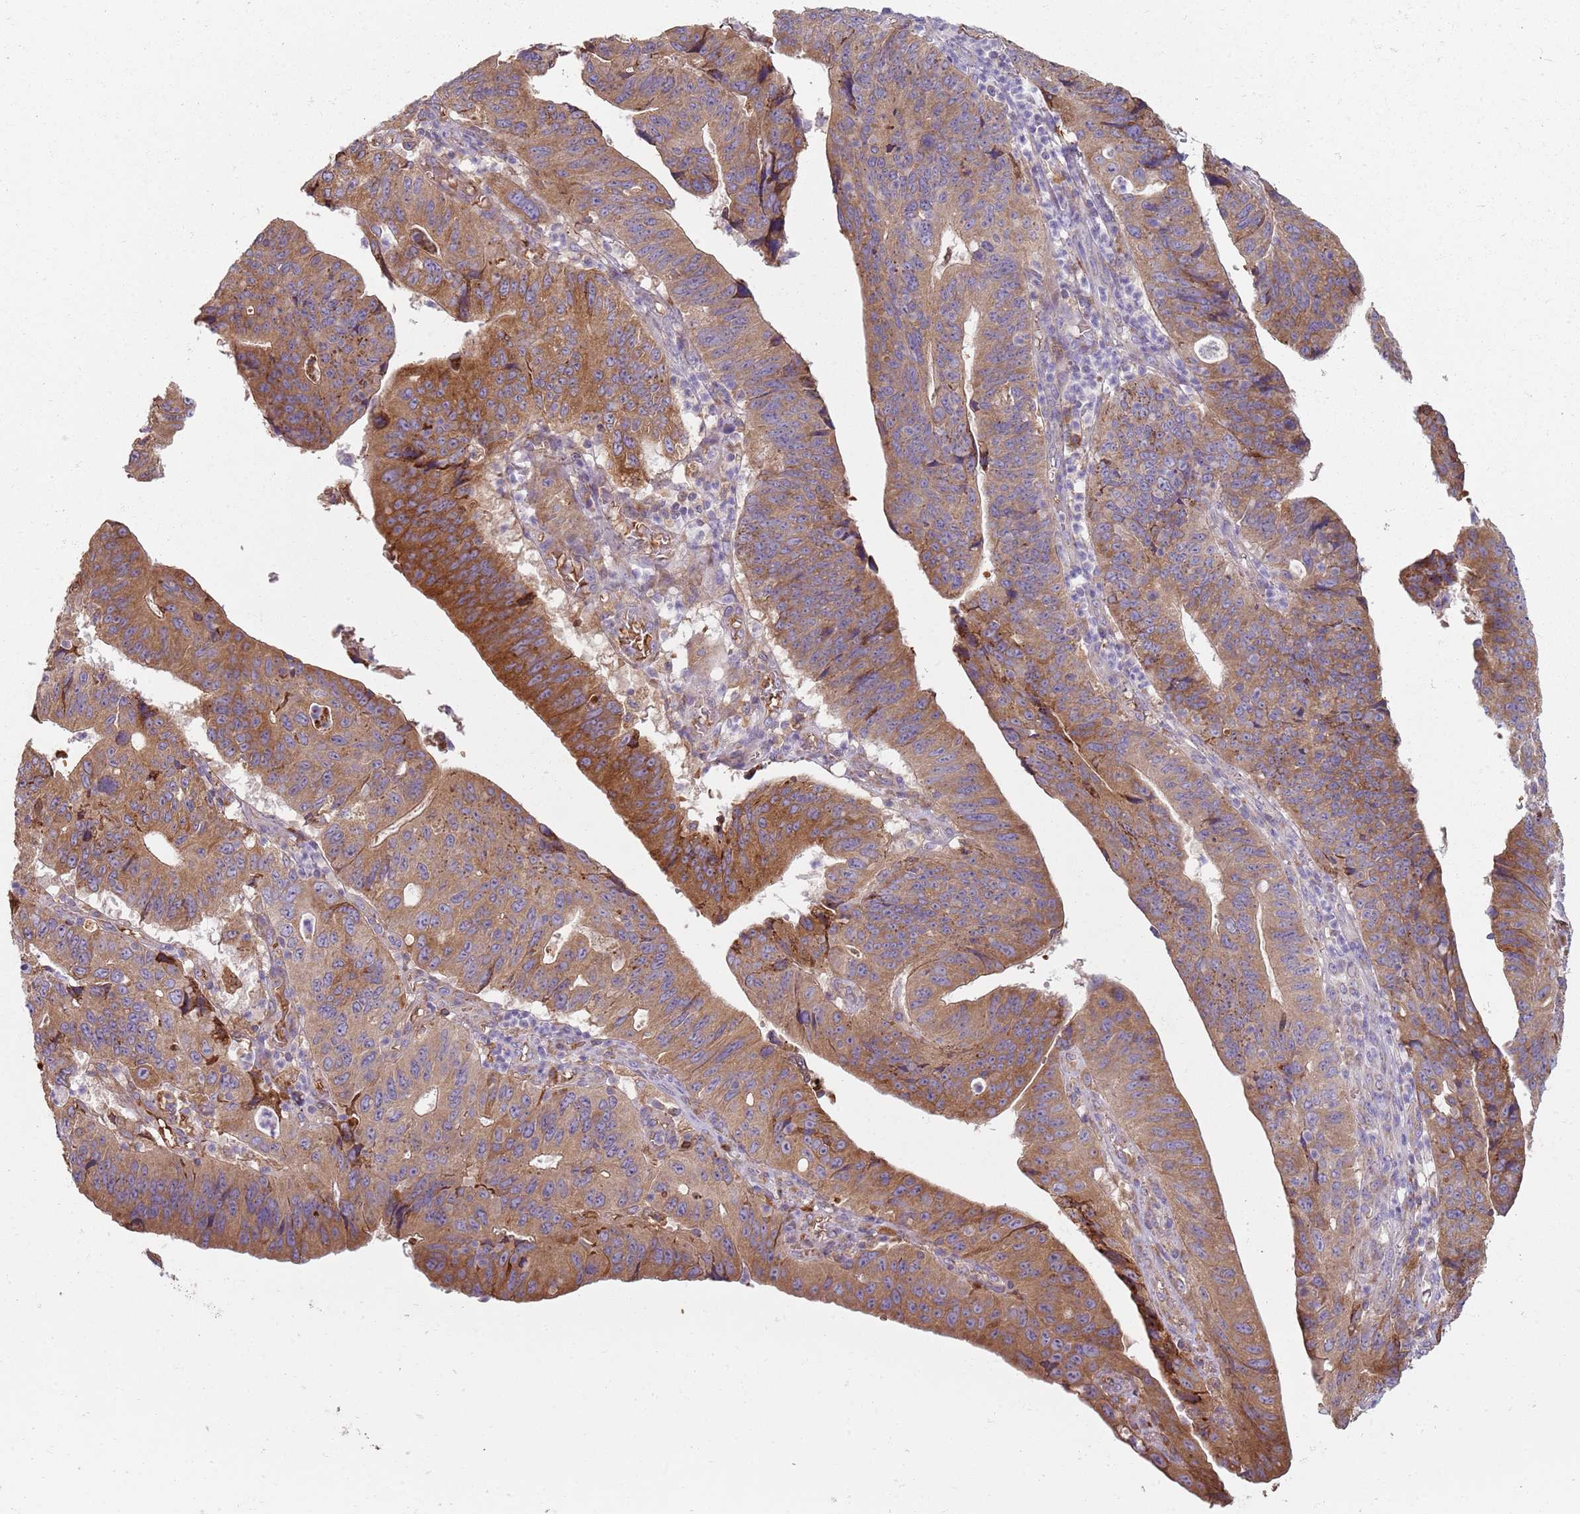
{"staining": {"intensity": "moderate", "quantity": ">75%", "location": "cytoplasmic/membranous"}, "tissue": "stomach cancer", "cell_type": "Tumor cells", "image_type": "cancer", "snomed": [{"axis": "morphology", "description": "Adenocarcinoma, NOS"}, {"axis": "topography", "description": "Stomach"}], "caption": "An image showing moderate cytoplasmic/membranous staining in about >75% of tumor cells in adenocarcinoma (stomach), as visualized by brown immunohistochemical staining.", "gene": "SPATA2", "patient": {"sex": "male", "age": 59}}